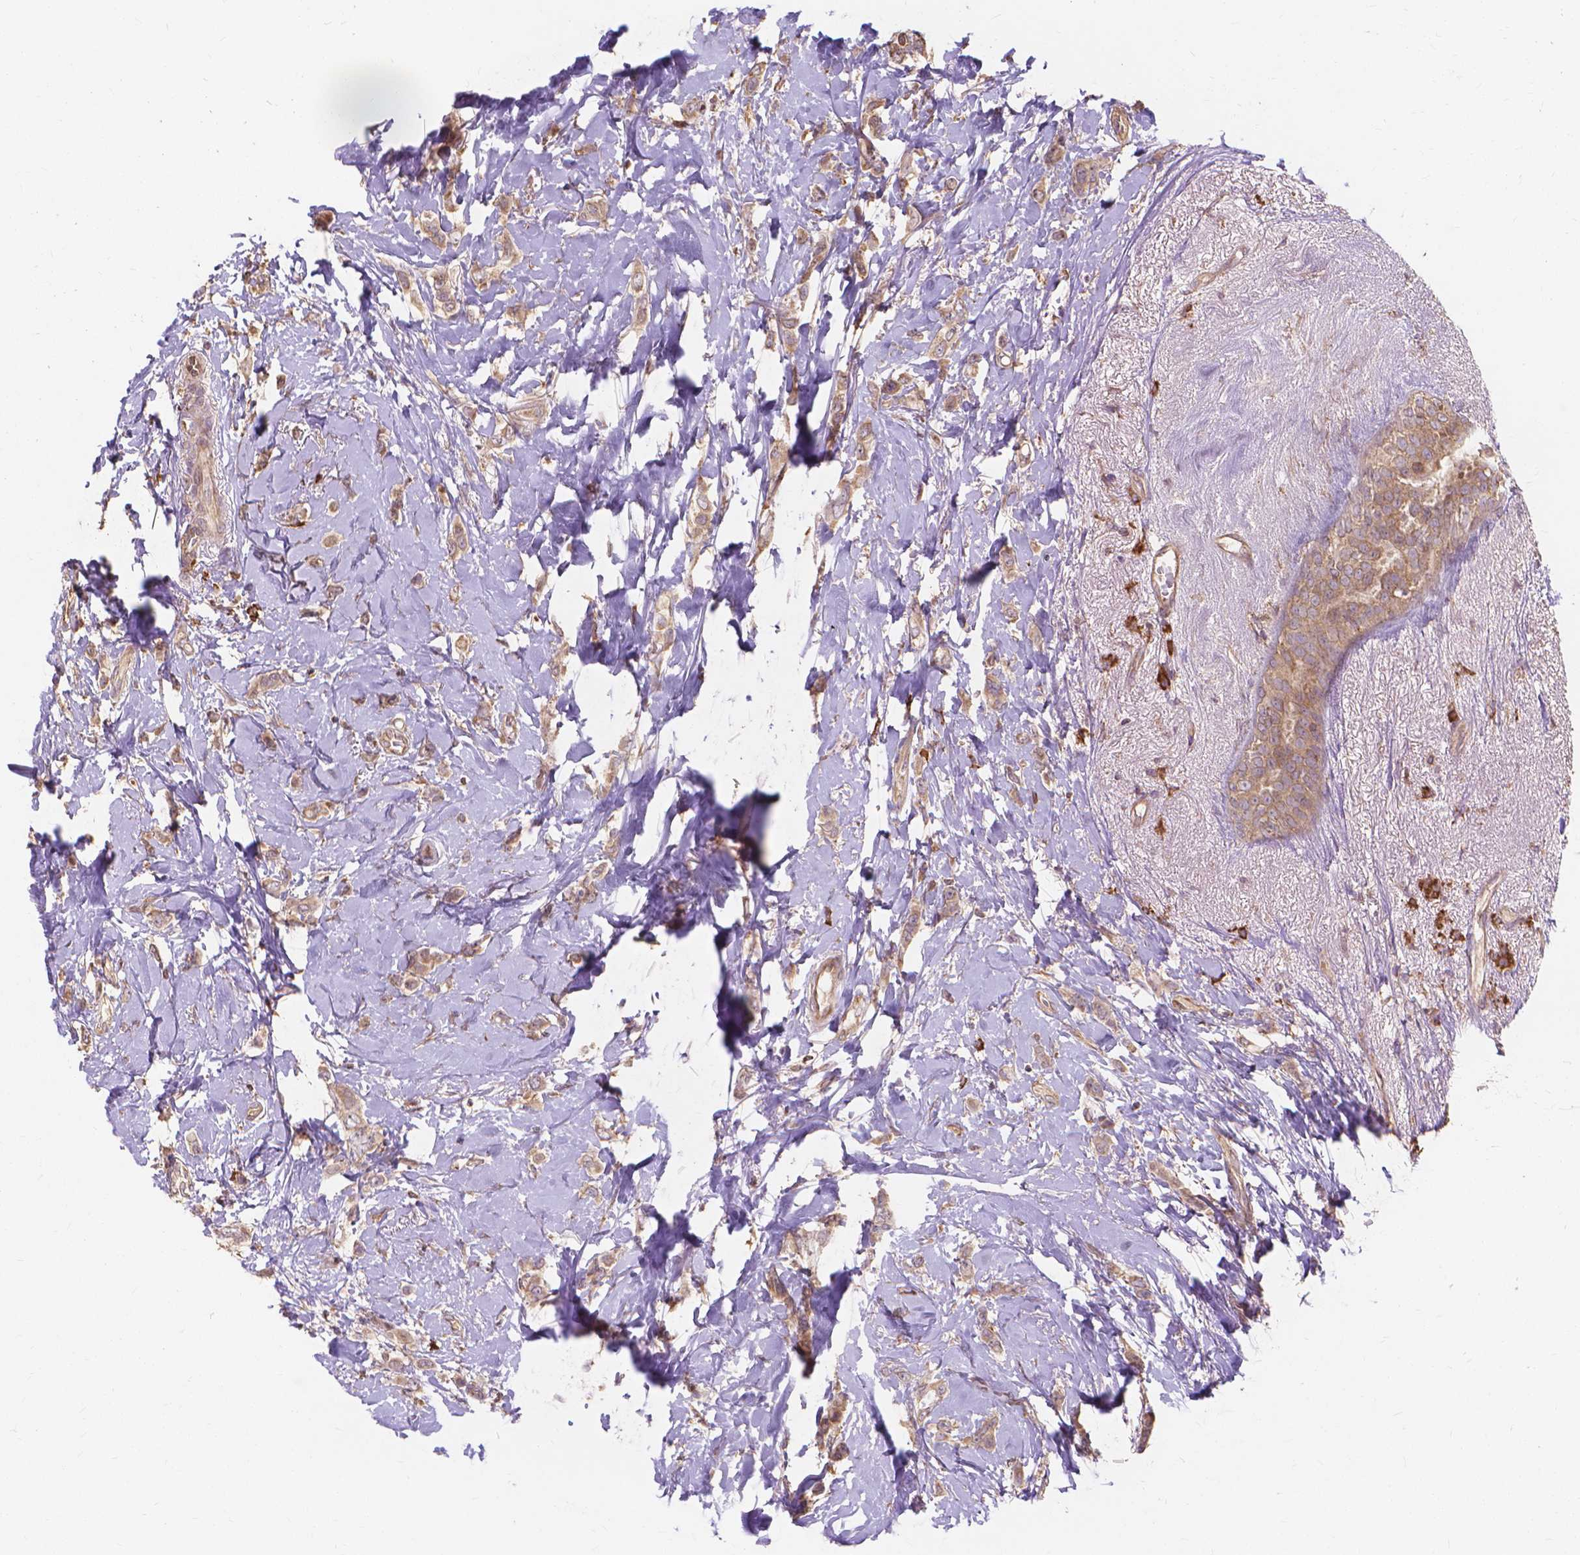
{"staining": {"intensity": "moderate", "quantity": ">75%", "location": "cytoplasmic/membranous"}, "tissue": "breast cancer", "cell_type": "Tumor cells", "image_type": "cancer", "snomed": [{"axis": "morphology", "description": "Lobular carcinoma"}, {"axis": "topography", "description": "Breast"}], "caption": "Moderate cytoplasmic/membranous positivity for a protein is seen in about >75% of tumor cells of lobular carcinoma (breast) using immunohistochemistry (IHC).", "gene": "TAB2", "patient": {"sex": "female", "age": 66}}